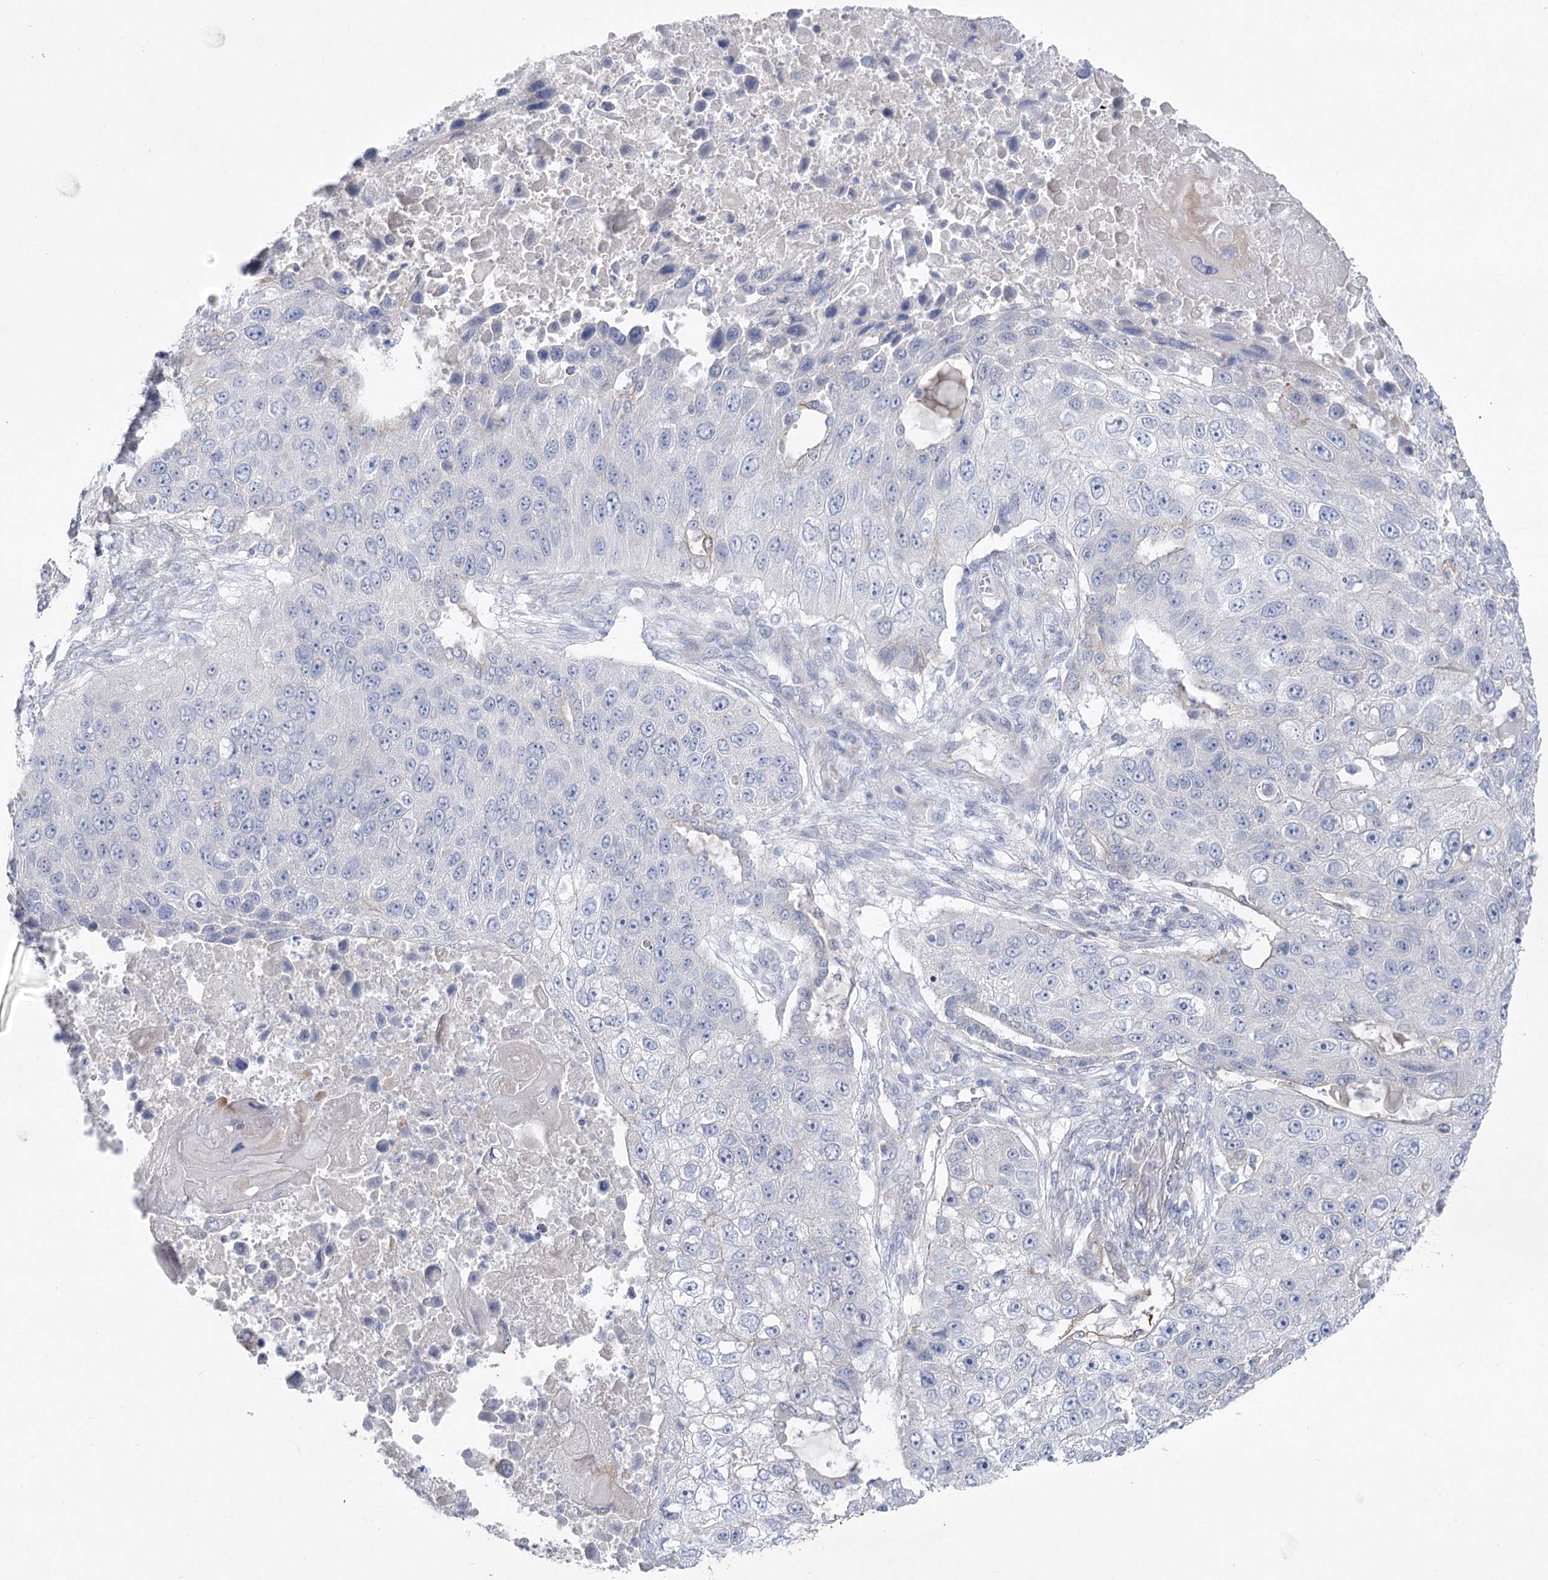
{"staining": {"intensity": "negative", "quantity": "none", "location": "none"}, "tissue": "lung cancer", "cell_type": "Tumor cells", "image_type": "cancer", "snomed": [{"axis": "morphology", "description": "Squamous cell carcinoma, NOS"}, {"axis": "topography", "description": "Lung"}], "caption": "This is an IHC micrograph of lung cancer. There is no staining in tumor cells.", "gene": "SCN11A", "patient": {"sex": "male", "age": 61}}